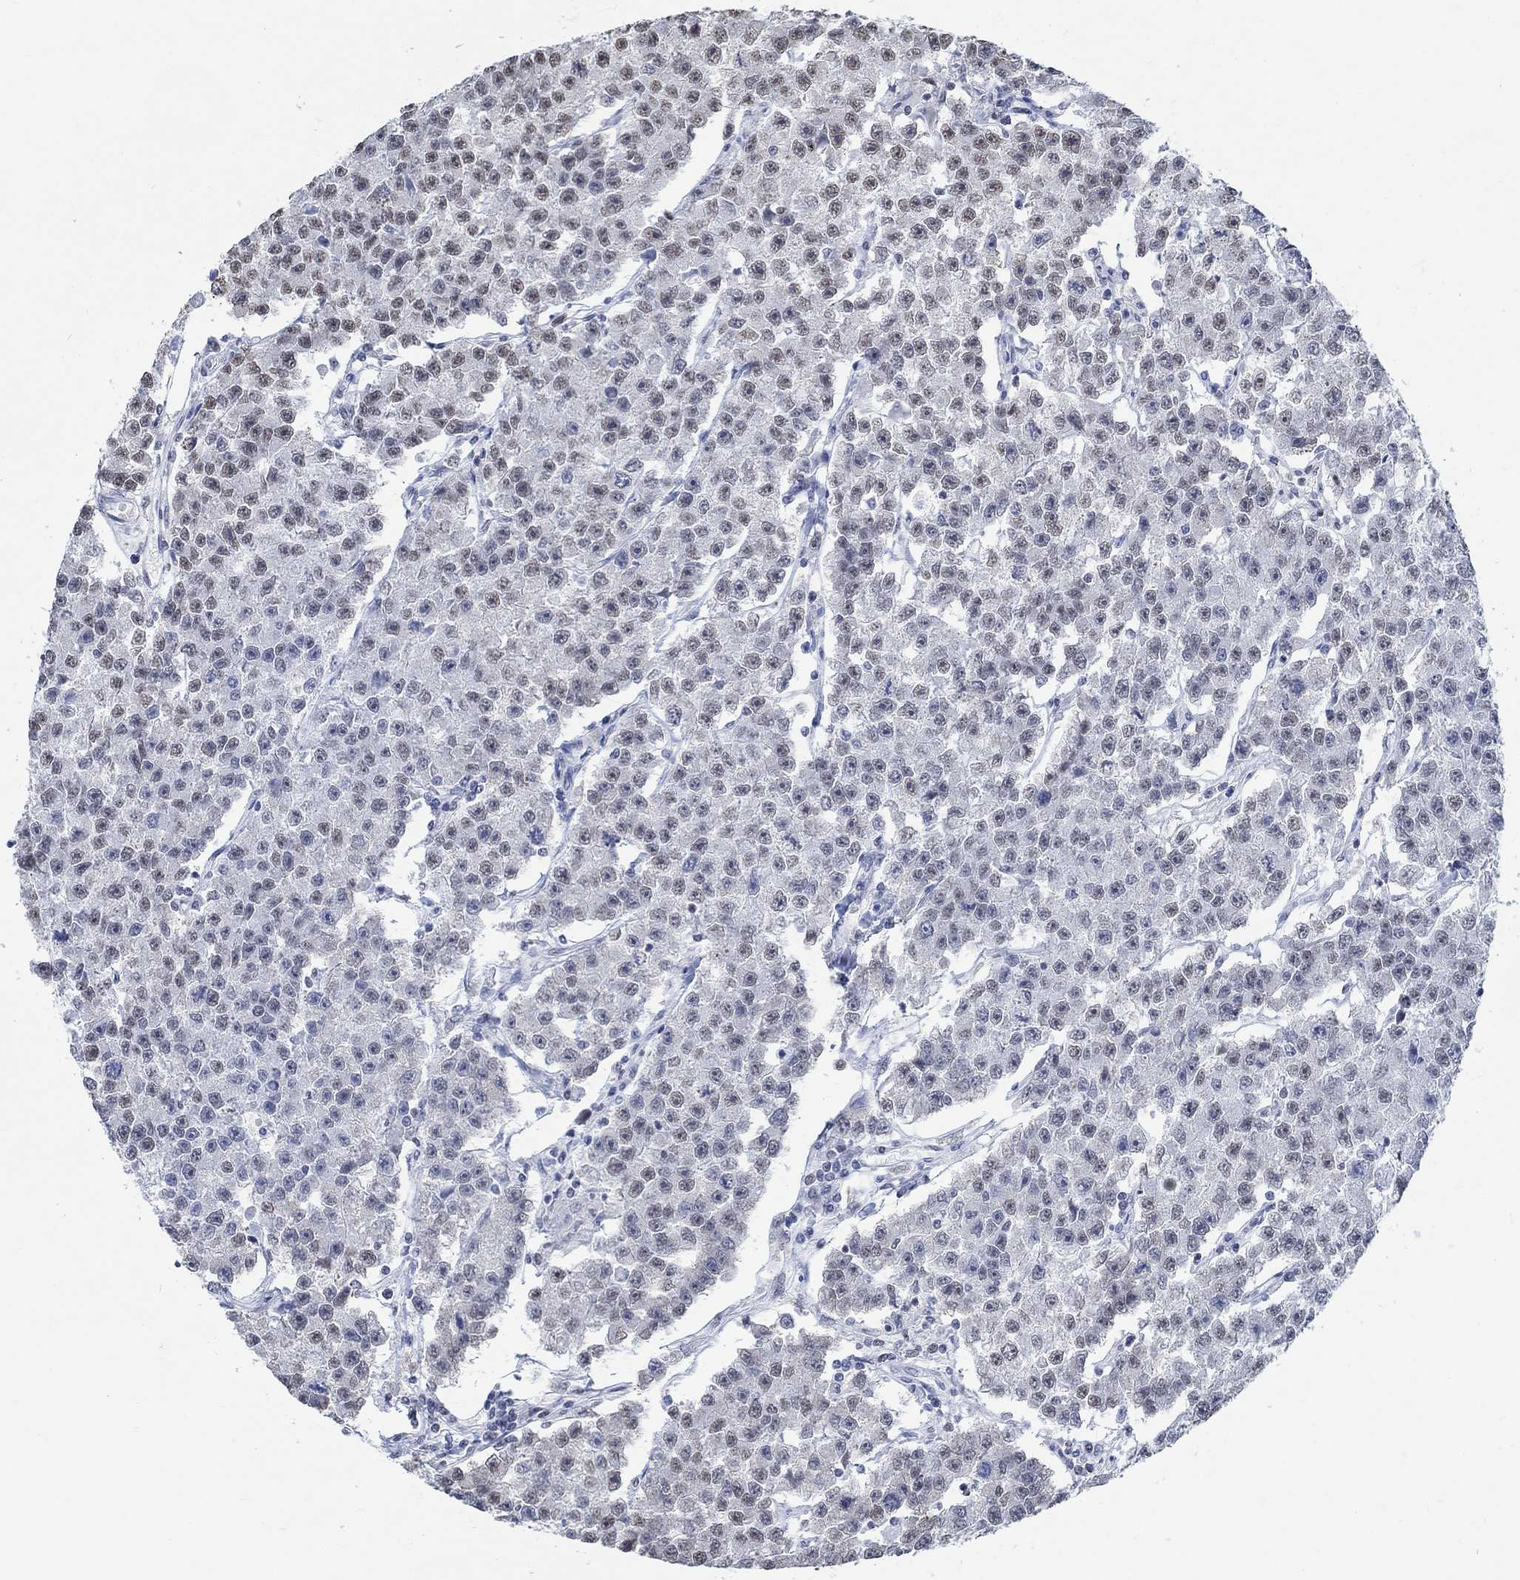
{"staining": {"intensity": "weak", "quantity": "<25%", "location": "nuclear"}, "tissue": "testis cancer", "cell_type": "Tumor cells", "image_type": "cancer", "snomed": [{"axis": "morphology", "description": "Seminoma, NOS"}, {"axis": "topography", "description": "Testis"}], "caption": "Tumor cells show no significant protein expression in testis cancer.", "gene": "KCNH8", "patient": {"sex": "male", "age": 59}}